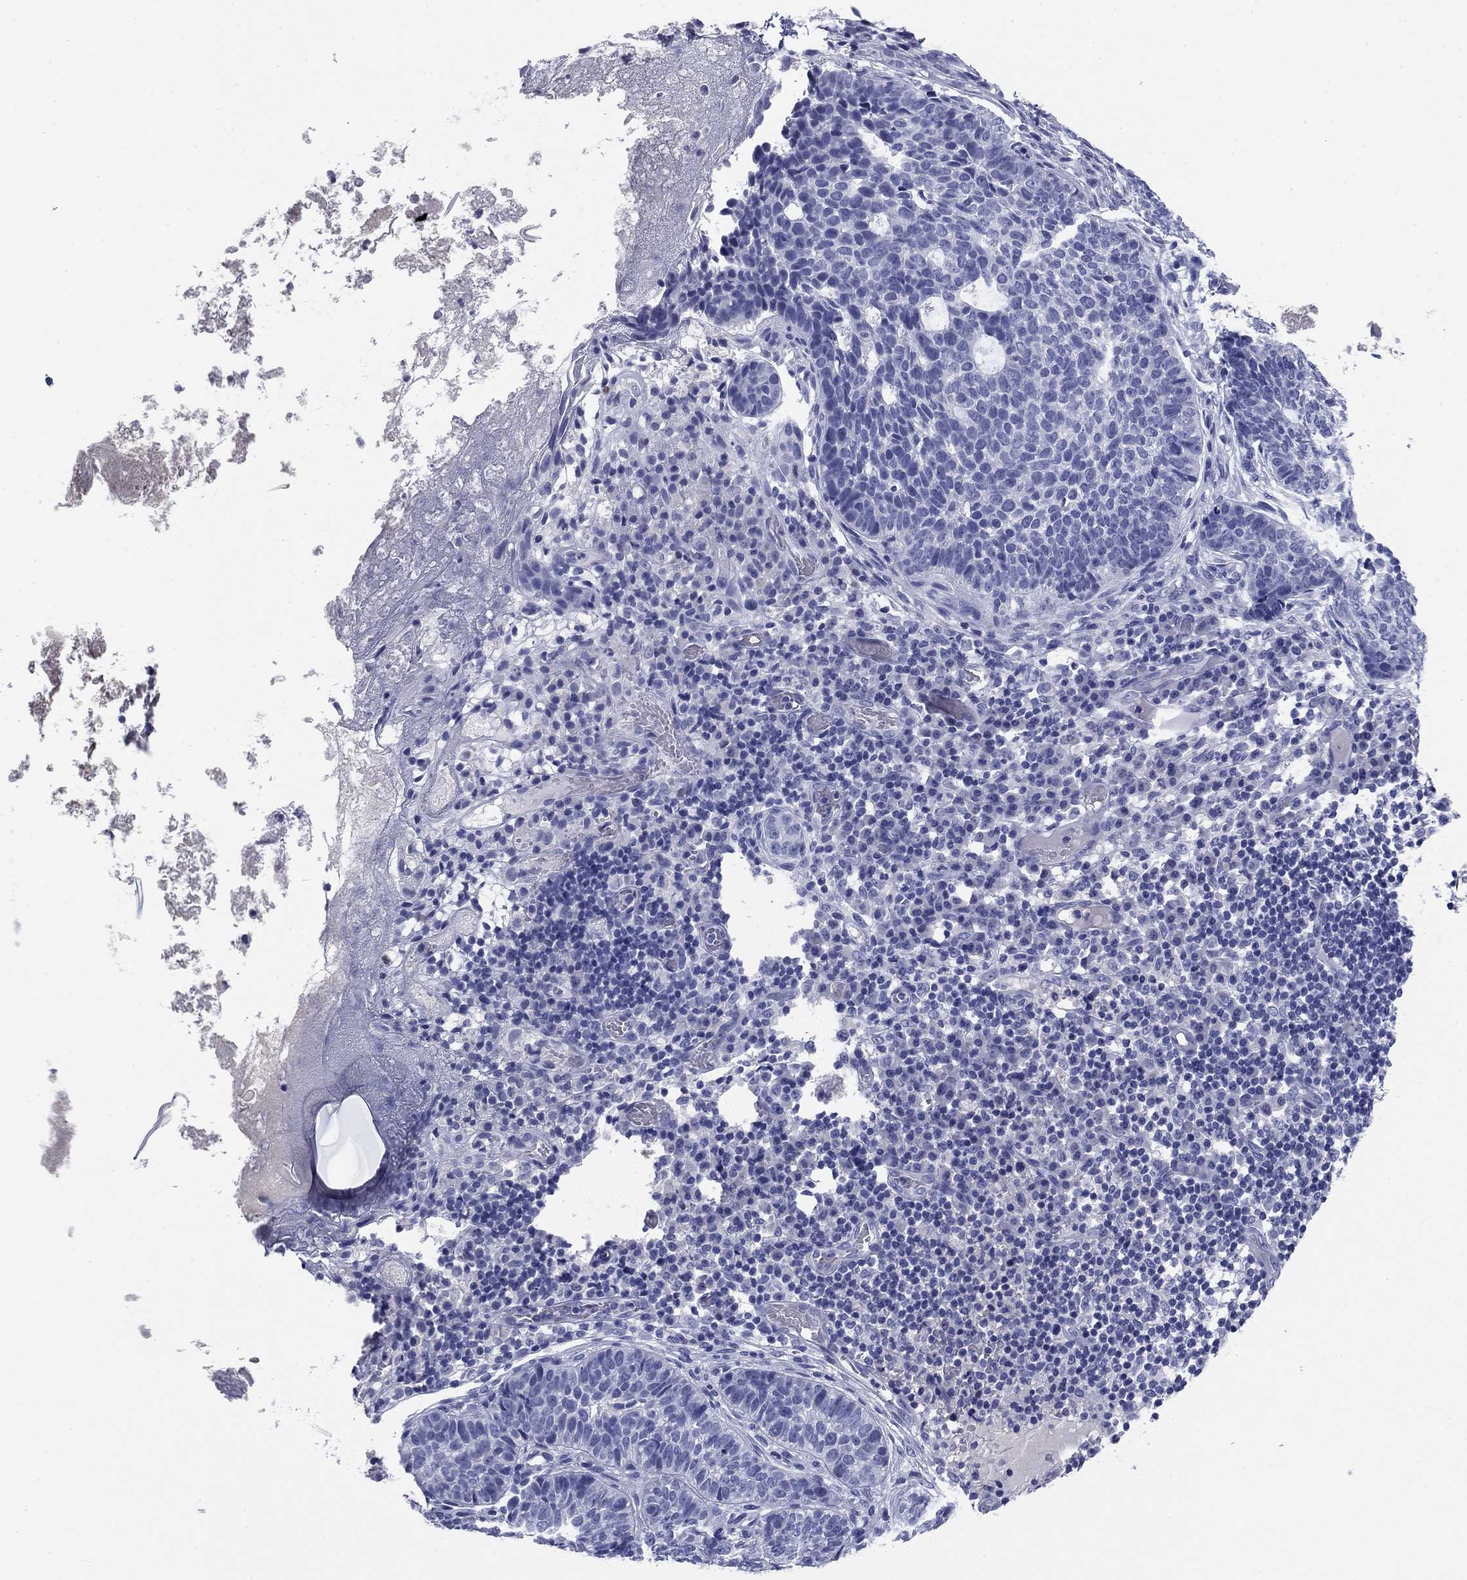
{"staining": {"intensity": "negative", "quantity": "none", "location": "none"}, "tissue": "skin cancer", "cell_type": "Tumor cells", "image_type": "cancer", "snomed": [{"axis": "morphology", "description": "Basal cell carcinoma"}, {"axis": "topography", "description": "Skin"}], "caption": "Tumor cells are negative for brown protein staining in skin cancer (basal cell carcinoma).", "gene": "KCNH1", "patient": {"sex": "female", "age": 69}}